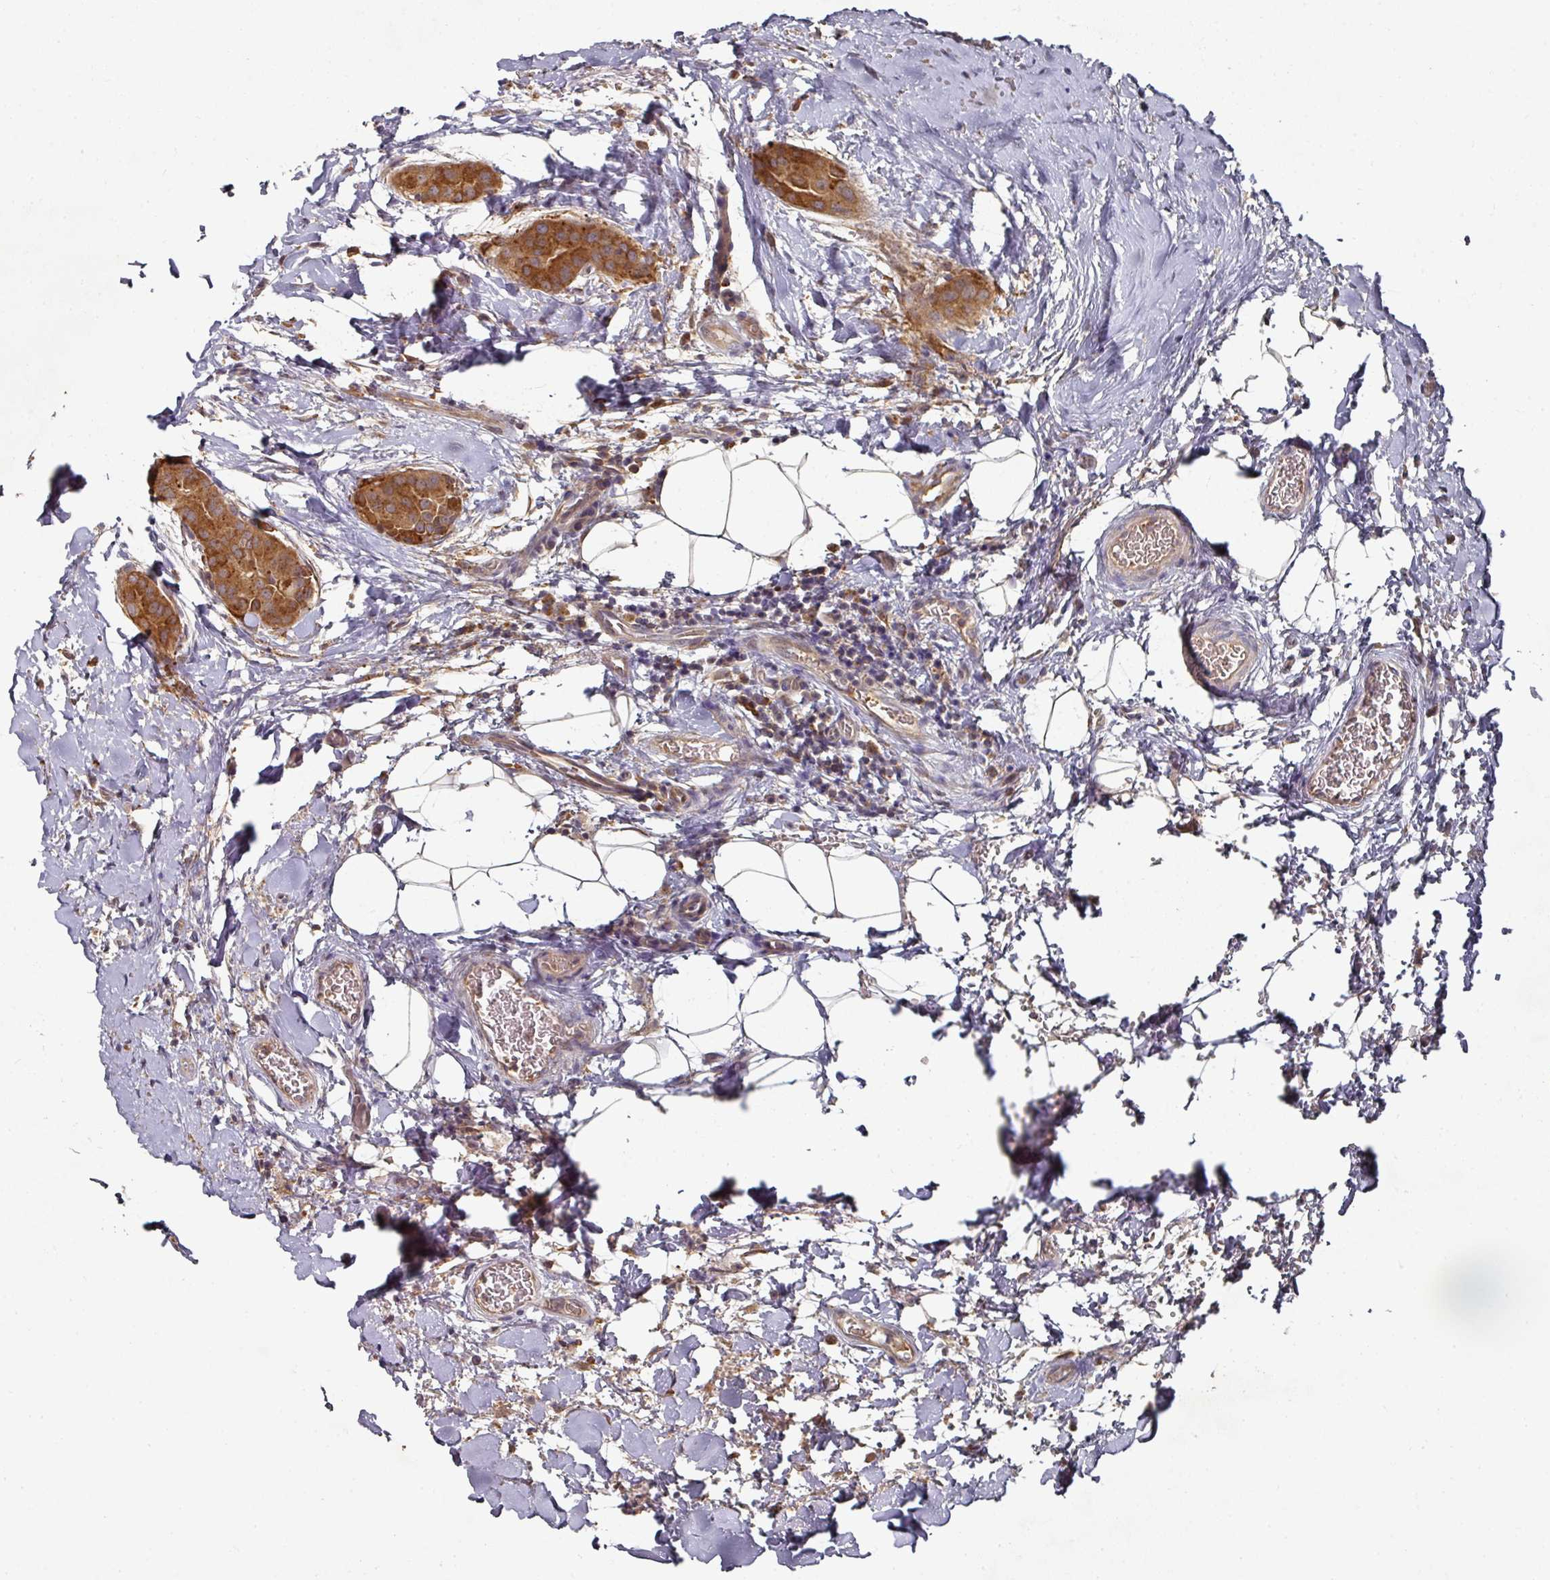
{"staining": {"intensity": "strong", "quantity": ">75%", "location": "cytoplasmic/membranous"}, "tissue": "thyroid cancer", "cell_type": "Tumor cells", "image_type": "cancer", "snomed": [{"axis": "morphology", "description": "Papillary adenocarcinoma, NOS"}, {"axis": "topography", "description": "Thyroid gland"}], "caption": "Brown immunohistochemical staining in thyroid cancer (papillary adenocarcinoma) displays strong cytoplasmic/membranous expression in approximately >75% of tumor cells. Using DAB (brown) and hematoxylin (blue) stains, captured at high magnification using brightfield microscopy.", "gene": "CEP95", "patient": {"sex": "male", "age": 33}}